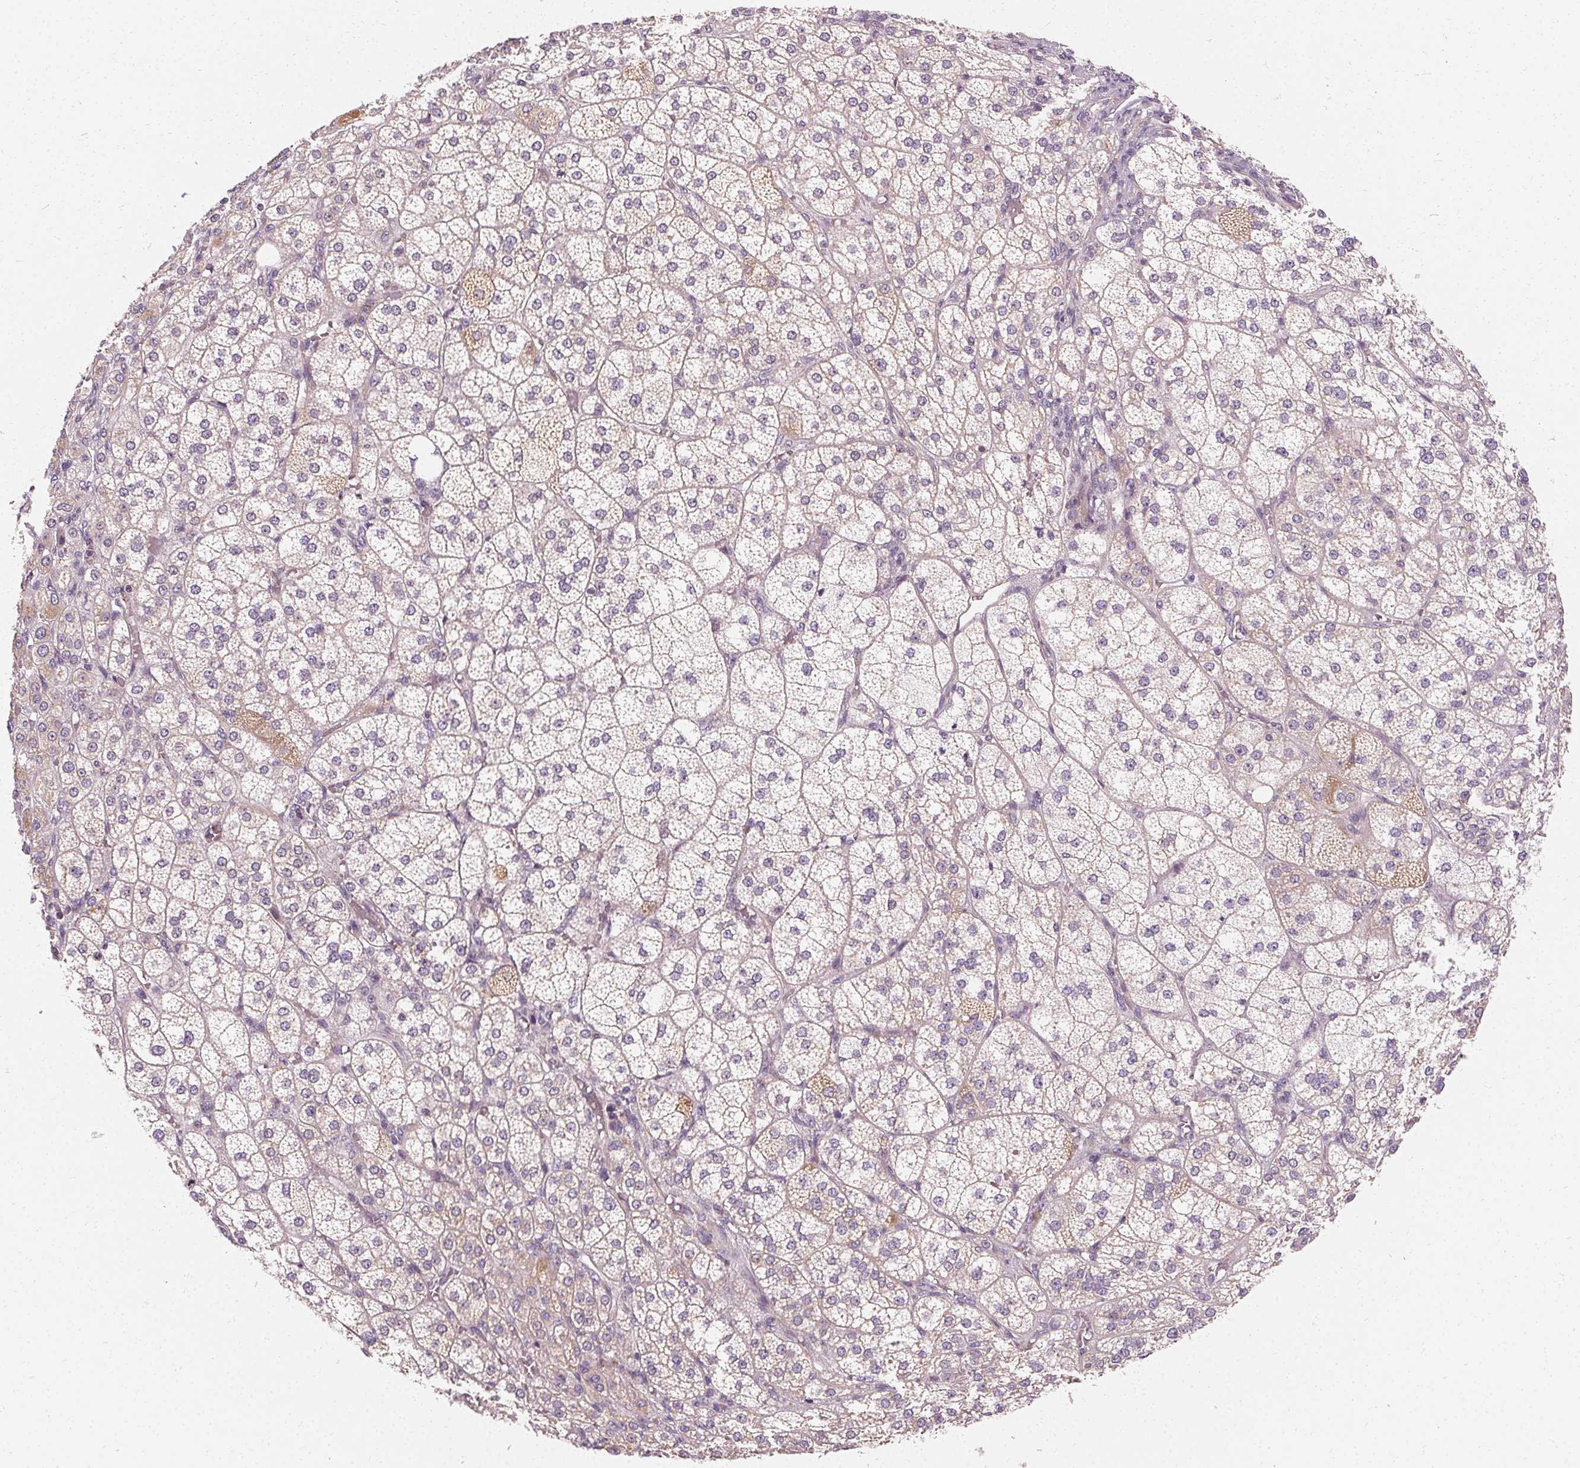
{"staining": {"intensity": "weak", "quantity": "25%-75%", "location": "cytoplasmic/membranous"}, "tissue": "adrenal gland", "cell_type": "Glandular cells", "image_type": "normal", "snomed": [{"axis": "morphology", "description": "Normal tissue, NOS"}, {"axis": "topography", "description": "Adrenal gland"}], "caption": "Benign adrenal gland was stained to show a protein in brown. There is low levels of weak cytoplasmic/membranous positivity in about 25%-75% of glandular cells. The protein is shown in brown color, while the nuclei are stained blue.", "gene": "APLP1", "patient": {"sex": "female", "age": 60}}